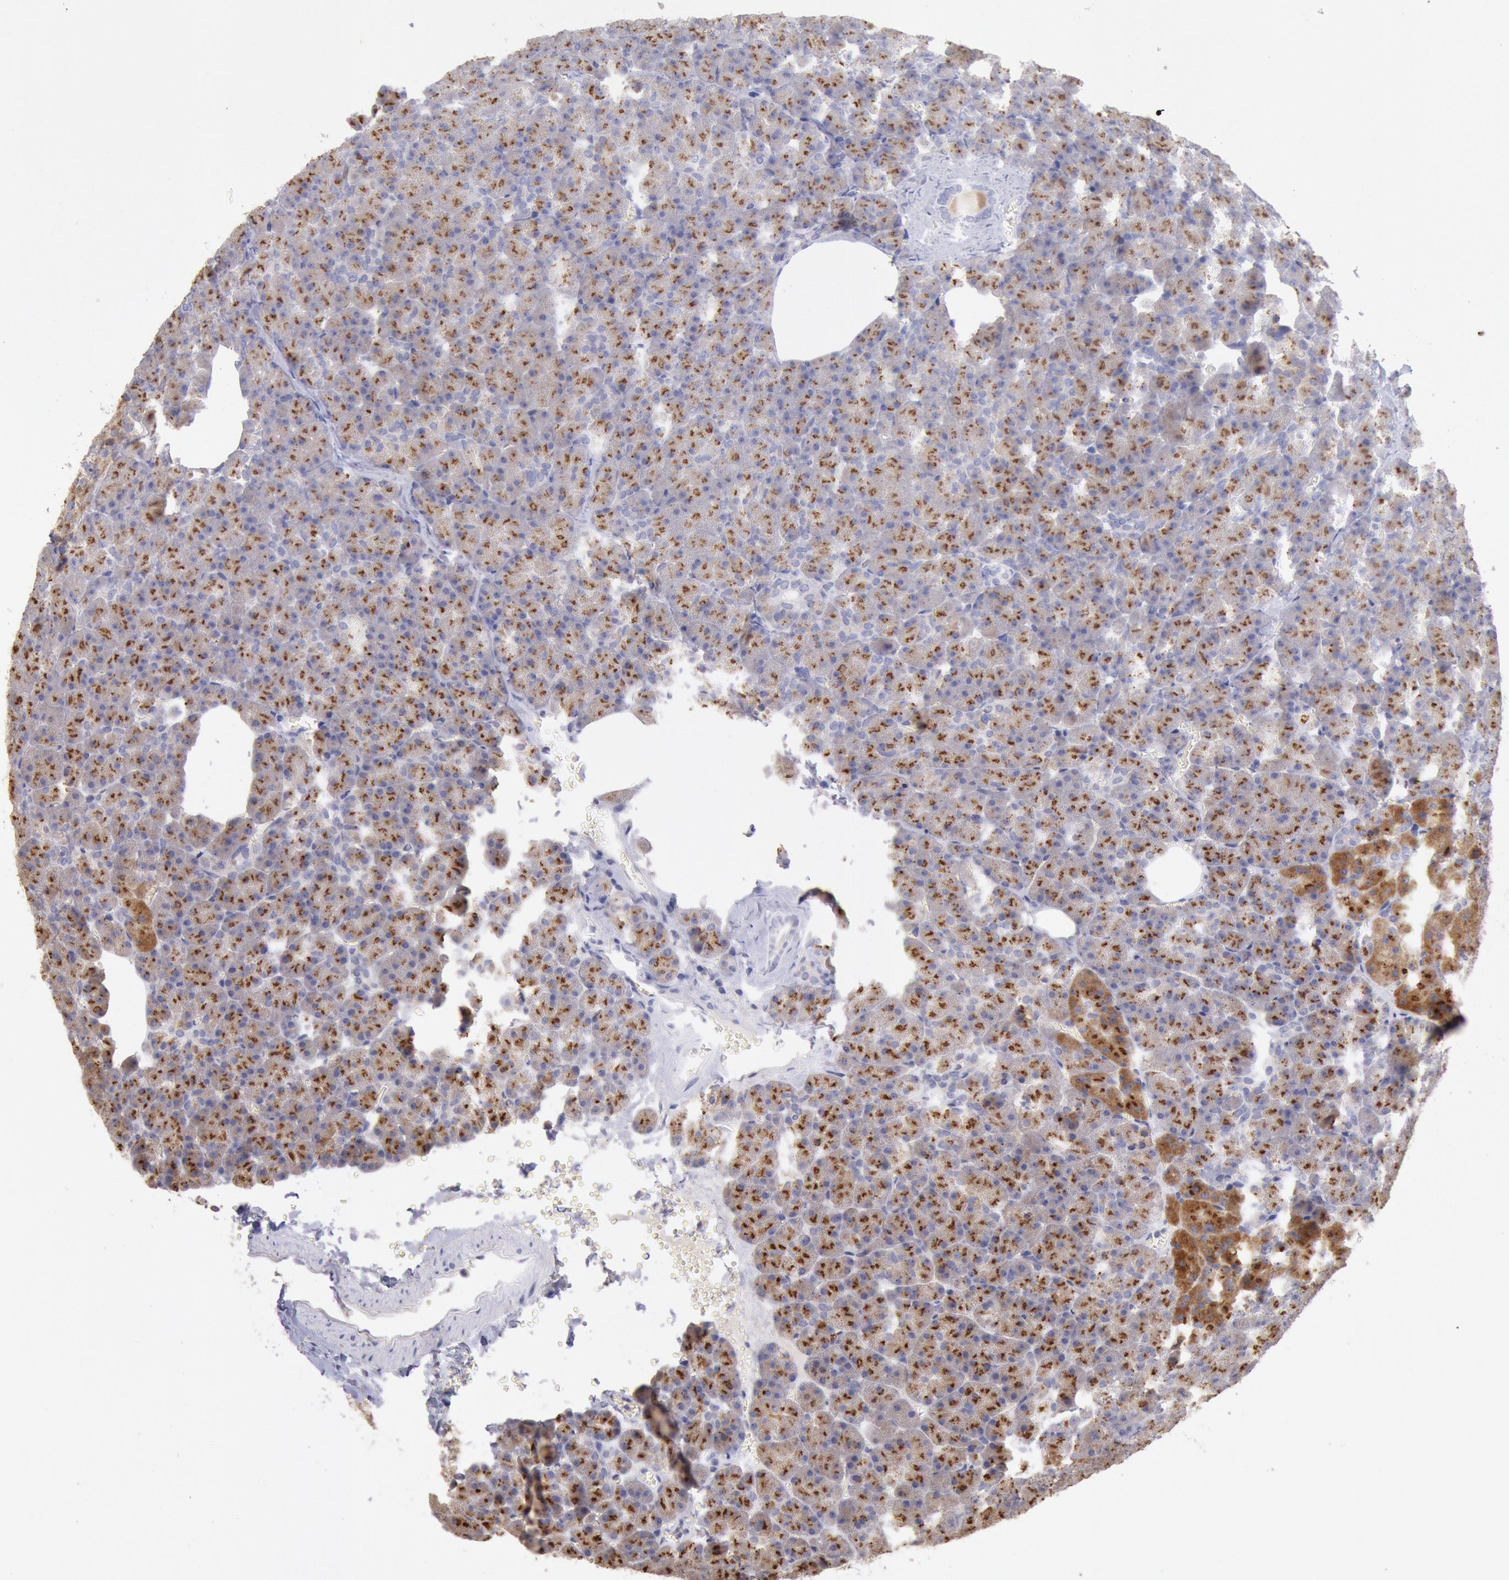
{"staining": {"intensity": "moderate", "quantity": ">75%", "location": "cytoplasmic/membranous"}, "tissue": "pancreas", "cell_type": "Exocrine glandular cells", "image_type": "normal", "snomed": [{"axis": "morphology", "description": "Normal tissue, NOS"}, {"axis": "topography", "description": "Pancreas"}], "caption": "Immunohistochemical staining of normal pancreas demonstrates moderate cytoplasmic/membranous protein staining in about >75% of exocrine glandular cells.", "gene": "GAL3ST1", "patient": {"sex": "female", "age": 35}}